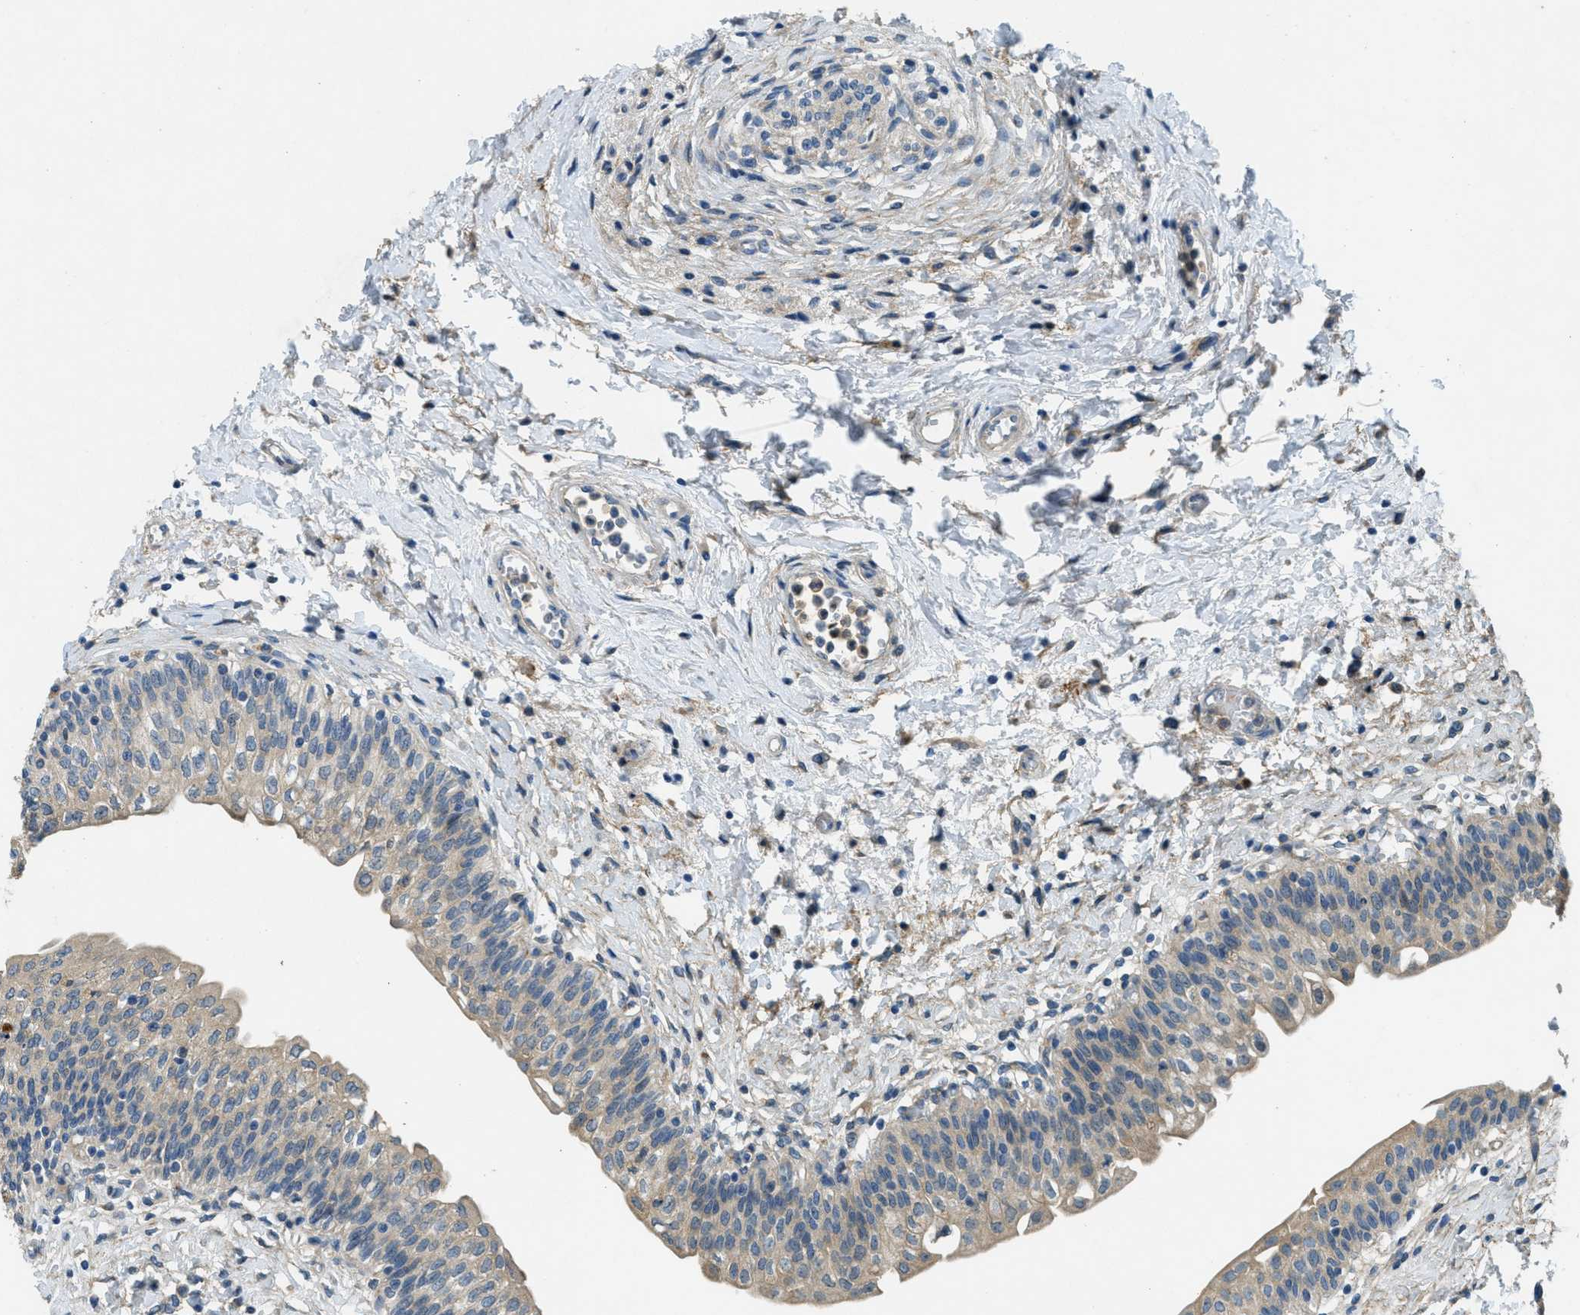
{"staining": {"intensity": "moderate", "quantity": "25%-75%", "location": "cytoplasmic/membranous"}, "tissue": "urinary bladder", "cell_type": "Urothelial cells", "image_type": "normal", "snomed": [{"axis": "morphology", "description": "Normal tissue, NOS"}, {"axis": "topography", "description": "Urinary bladder"}], "caption": "DAB (3,3'-diaminobenzidine) immunohistochemical staining of unremarkable urinary bladder demonstrates moderate cytoplasmic/membranous protein positivity in approximately 25%-75% of urothelial cells. Using DAB (brown) and hematoxylin (blue) stains, captured at high magnification using brightfield microscopy.", "gene": "SNX14", "patient": {"sex": "male", "age": 55}}